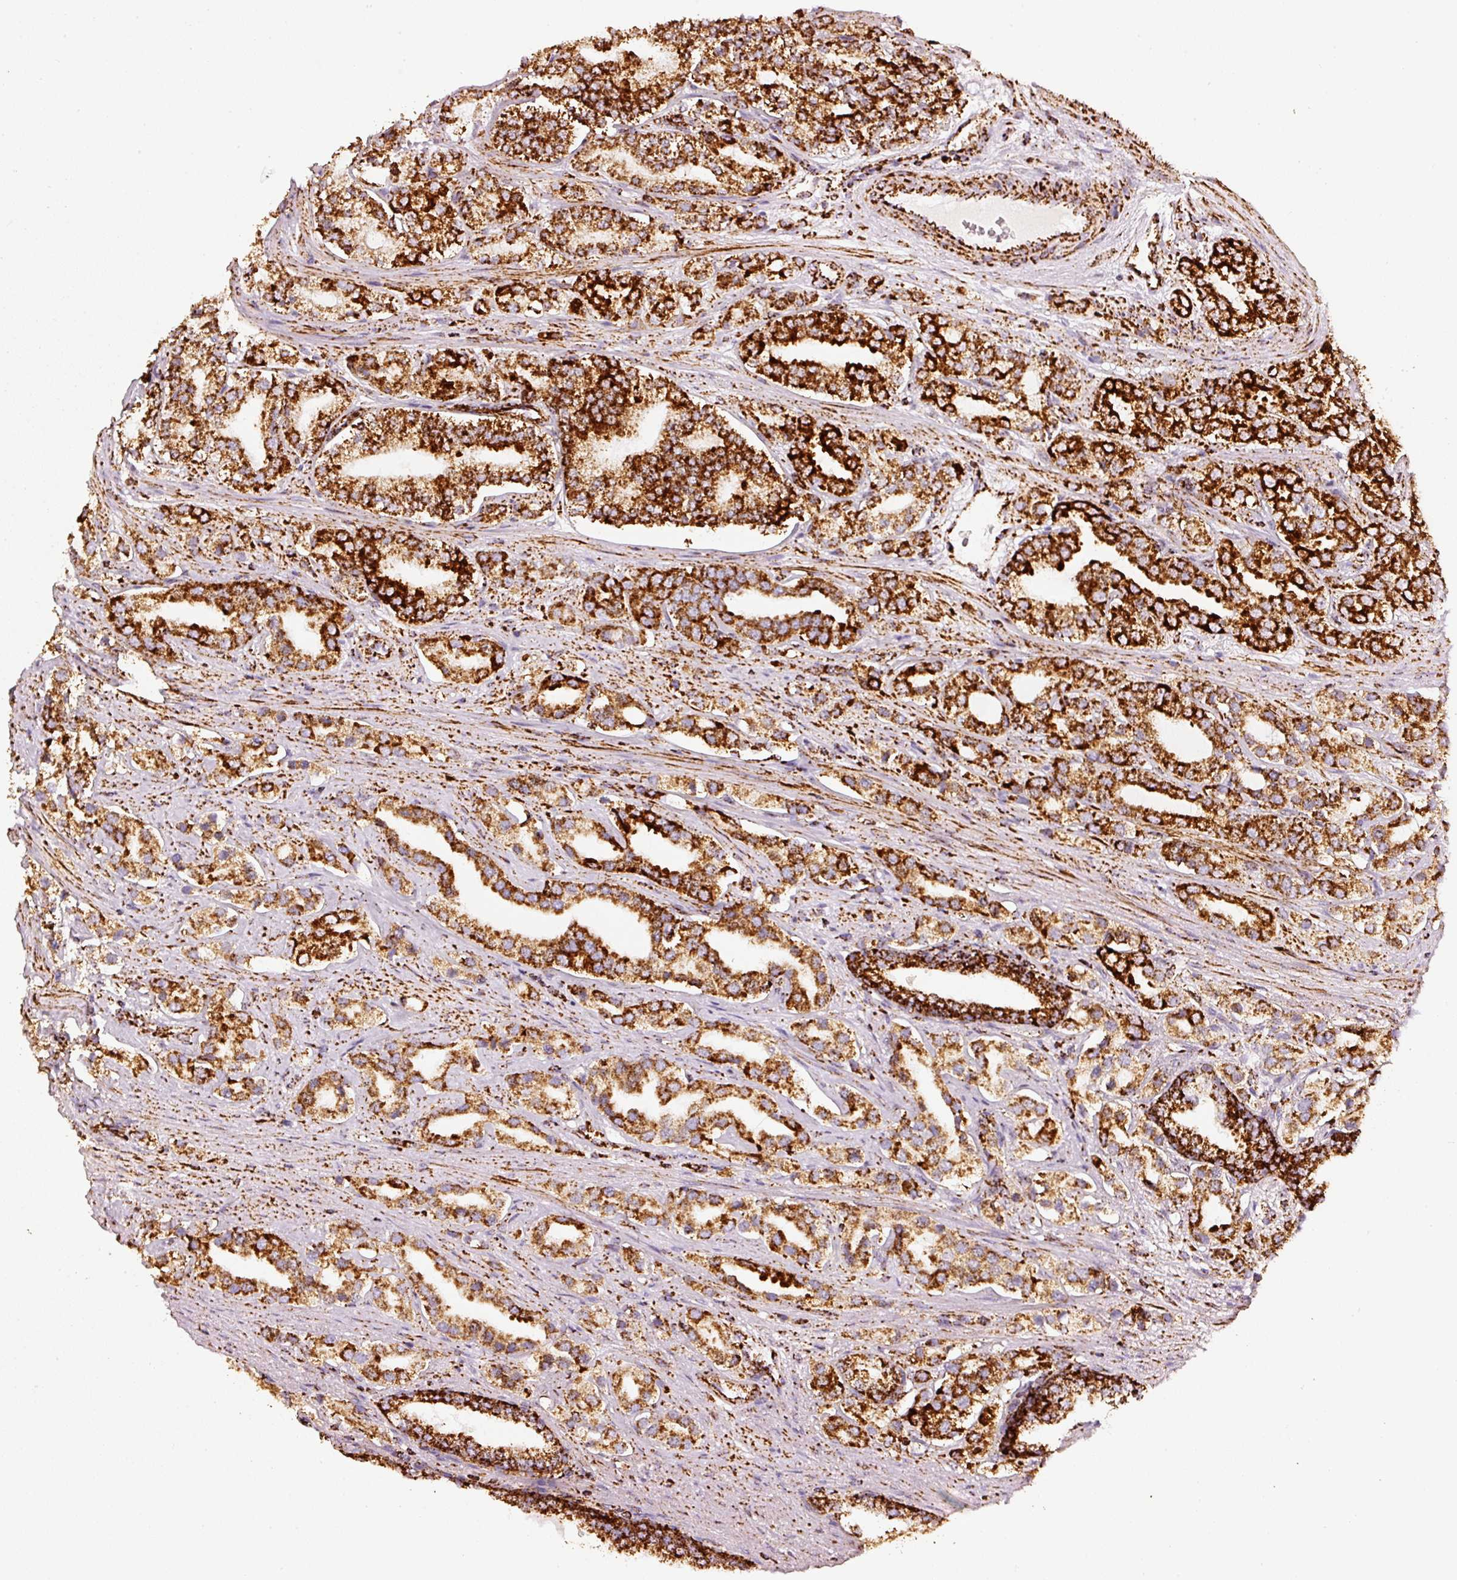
{"staining": {"intensity": "strong", "quantity": ">75%", "location": "cytoplasmic/membranous"}, "tissue": "prostate cancer", "cell_type": "Tumor cells", "image_type": "cancer", "snomed": [{"axis": "morphology", "description": "Adenocarcinoma, High grade"}, {"axis": "topography", "description": "Prostate"}], "caption": "Adenocarcinoma (high-grade) (prostate) was stained to show a protein in brown. There is high levels of strong cytoplasmic/membranous positivity in about >75% of tumor cells.", "gene": "MT-CO2", "patient": {"sex": "male", "age": 58}}